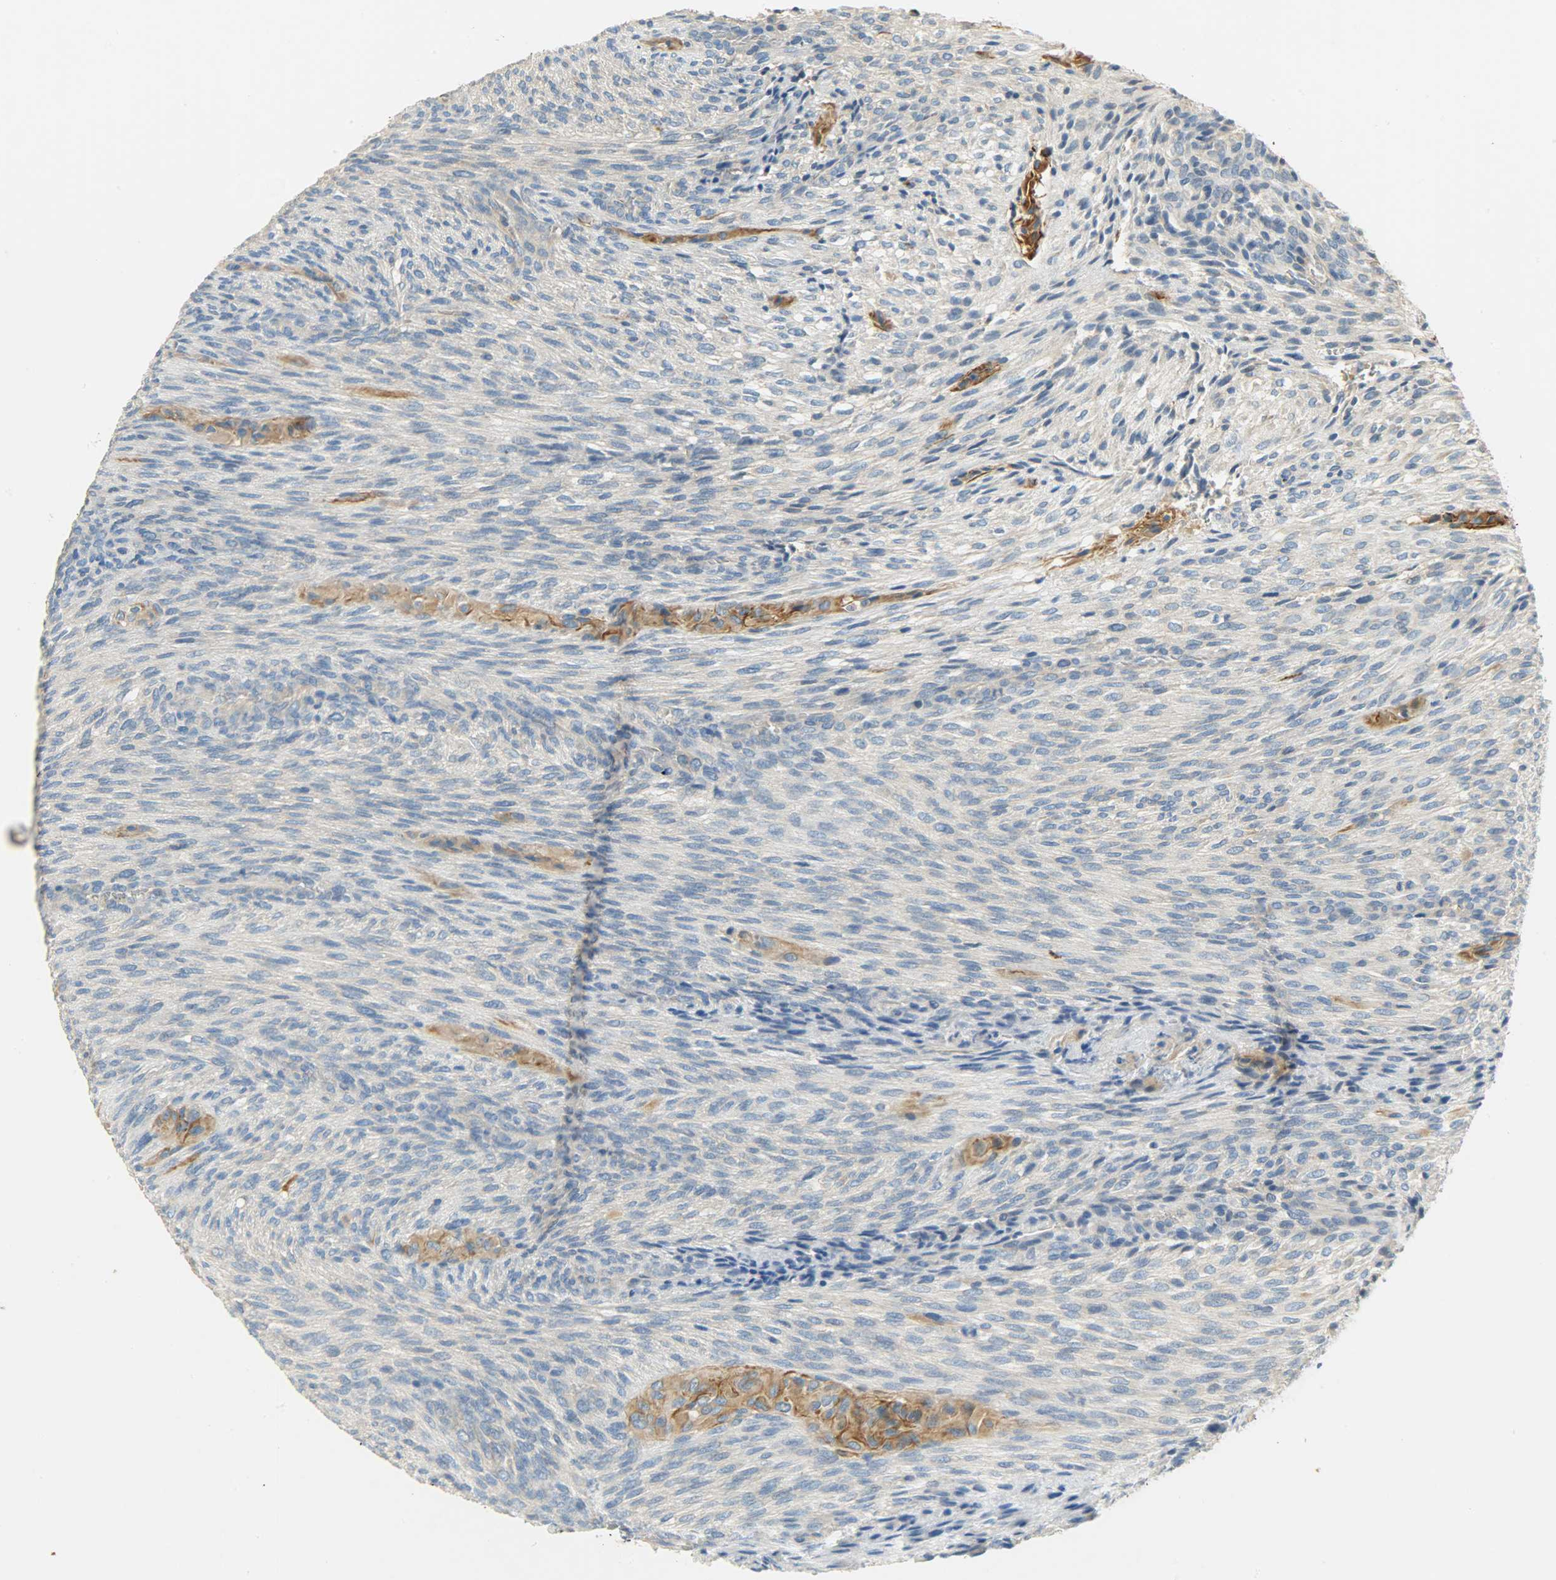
{"staining": {"intensity": "negative", "quantity": "none", "location": "none"}, "tissue": "glioma", "cell_type": "Tumor cells", "image_type": "cancer", "snomed": [{"axis": "morphology", "description": "Glioma, malignant, High grade"}, {"axis": "topography", "description": "Cerebral cortex"}], "caption": "This micrograph is of malignant high-grade glioma stained with immunohistochemistry (IHC) to label a protein in brown with the nuclei are counter-stained blue. There is no positivity in tumor cells.", "gene": "DSG2", "patient": {"sex": "female", "age": 55}}